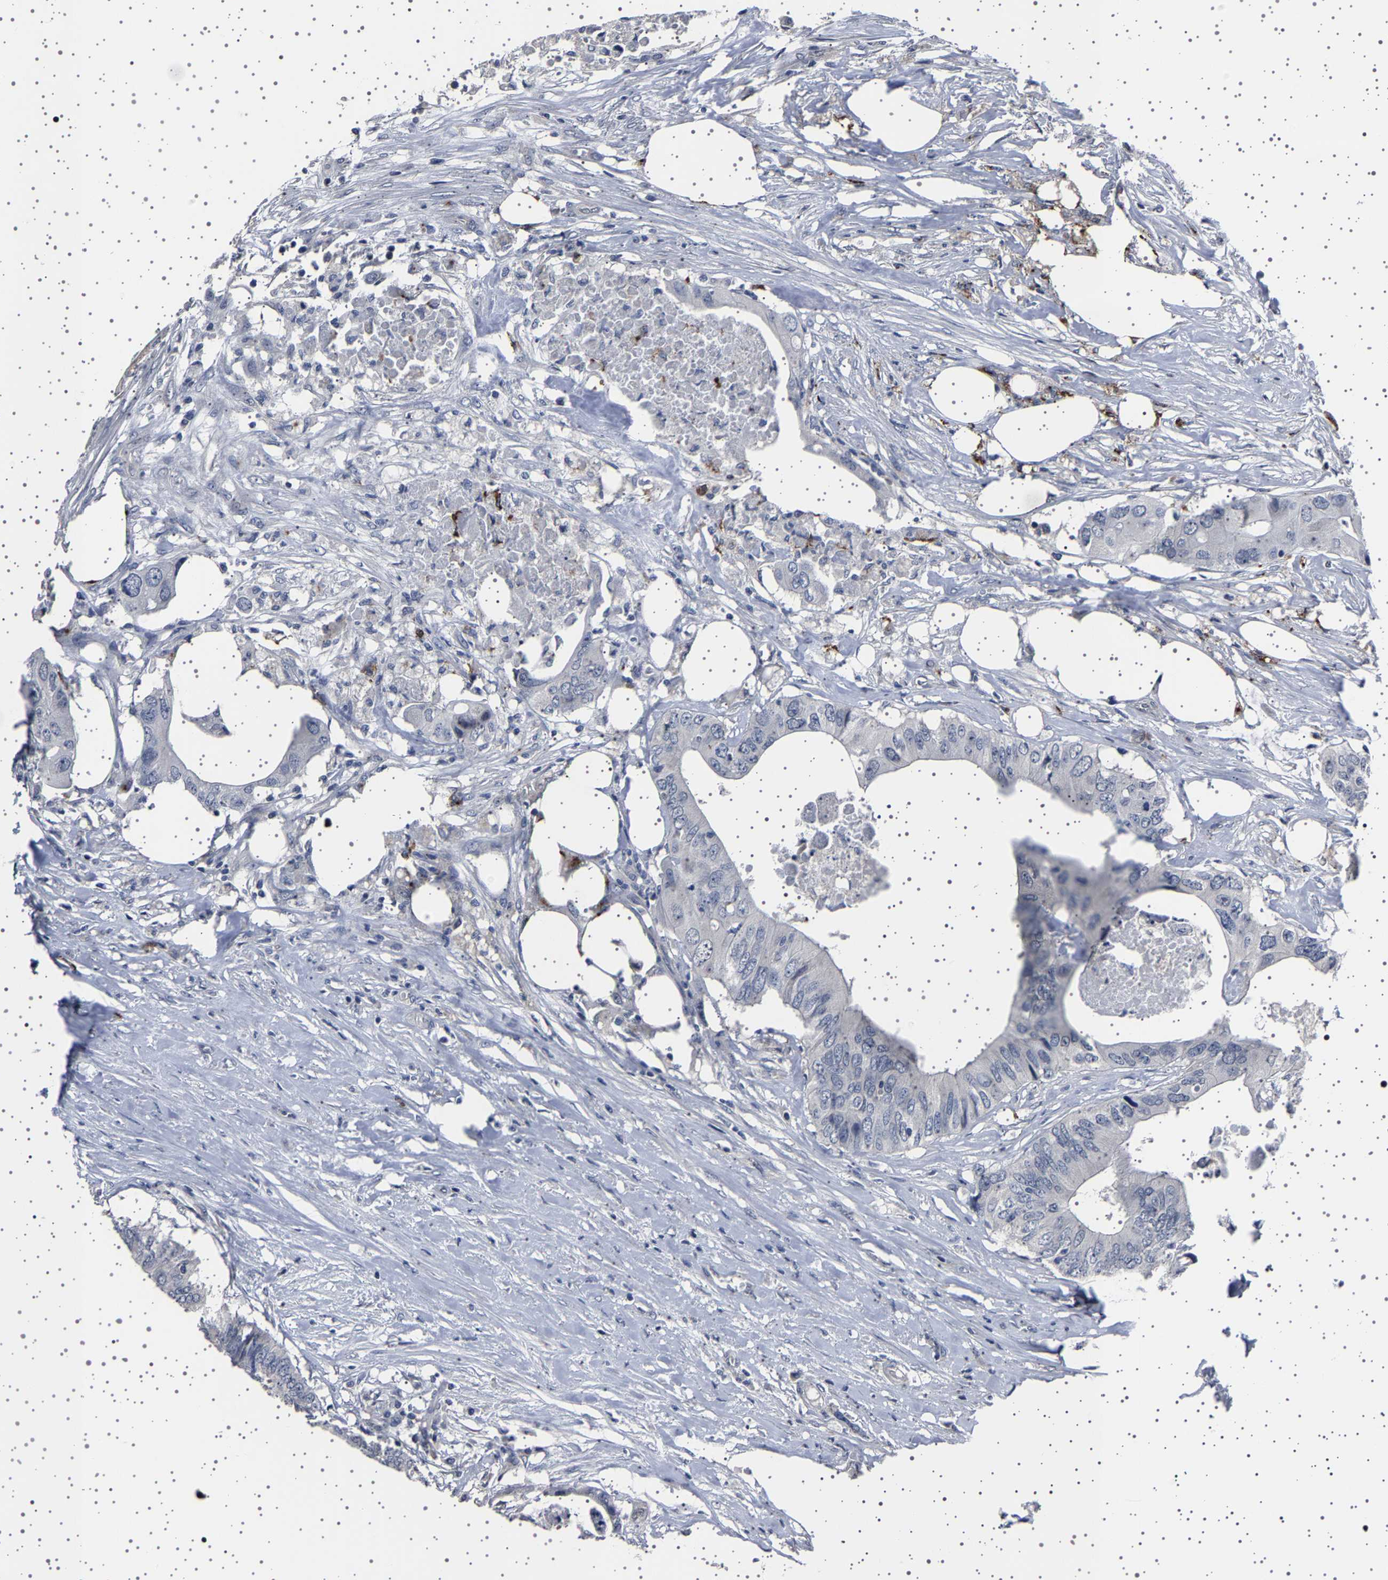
{"staining": {"intensity": "negative", "quantity": "none", "location": "none"}, "tissue": "colorectal cancer", "cell_type": "Tumor cells", "image_type": "cancer", "snomed": [{"axis": "morphology", "description": "Adenocarcinoma, NOS"}, {"axis": "topography", "description": "Colon"}], "caption": "Tumor cells are negative for brown protein staining in colorectal adenocarcinoma.", "gene": "IL10RB", "patient": {"sex": "male", "age": 71}}